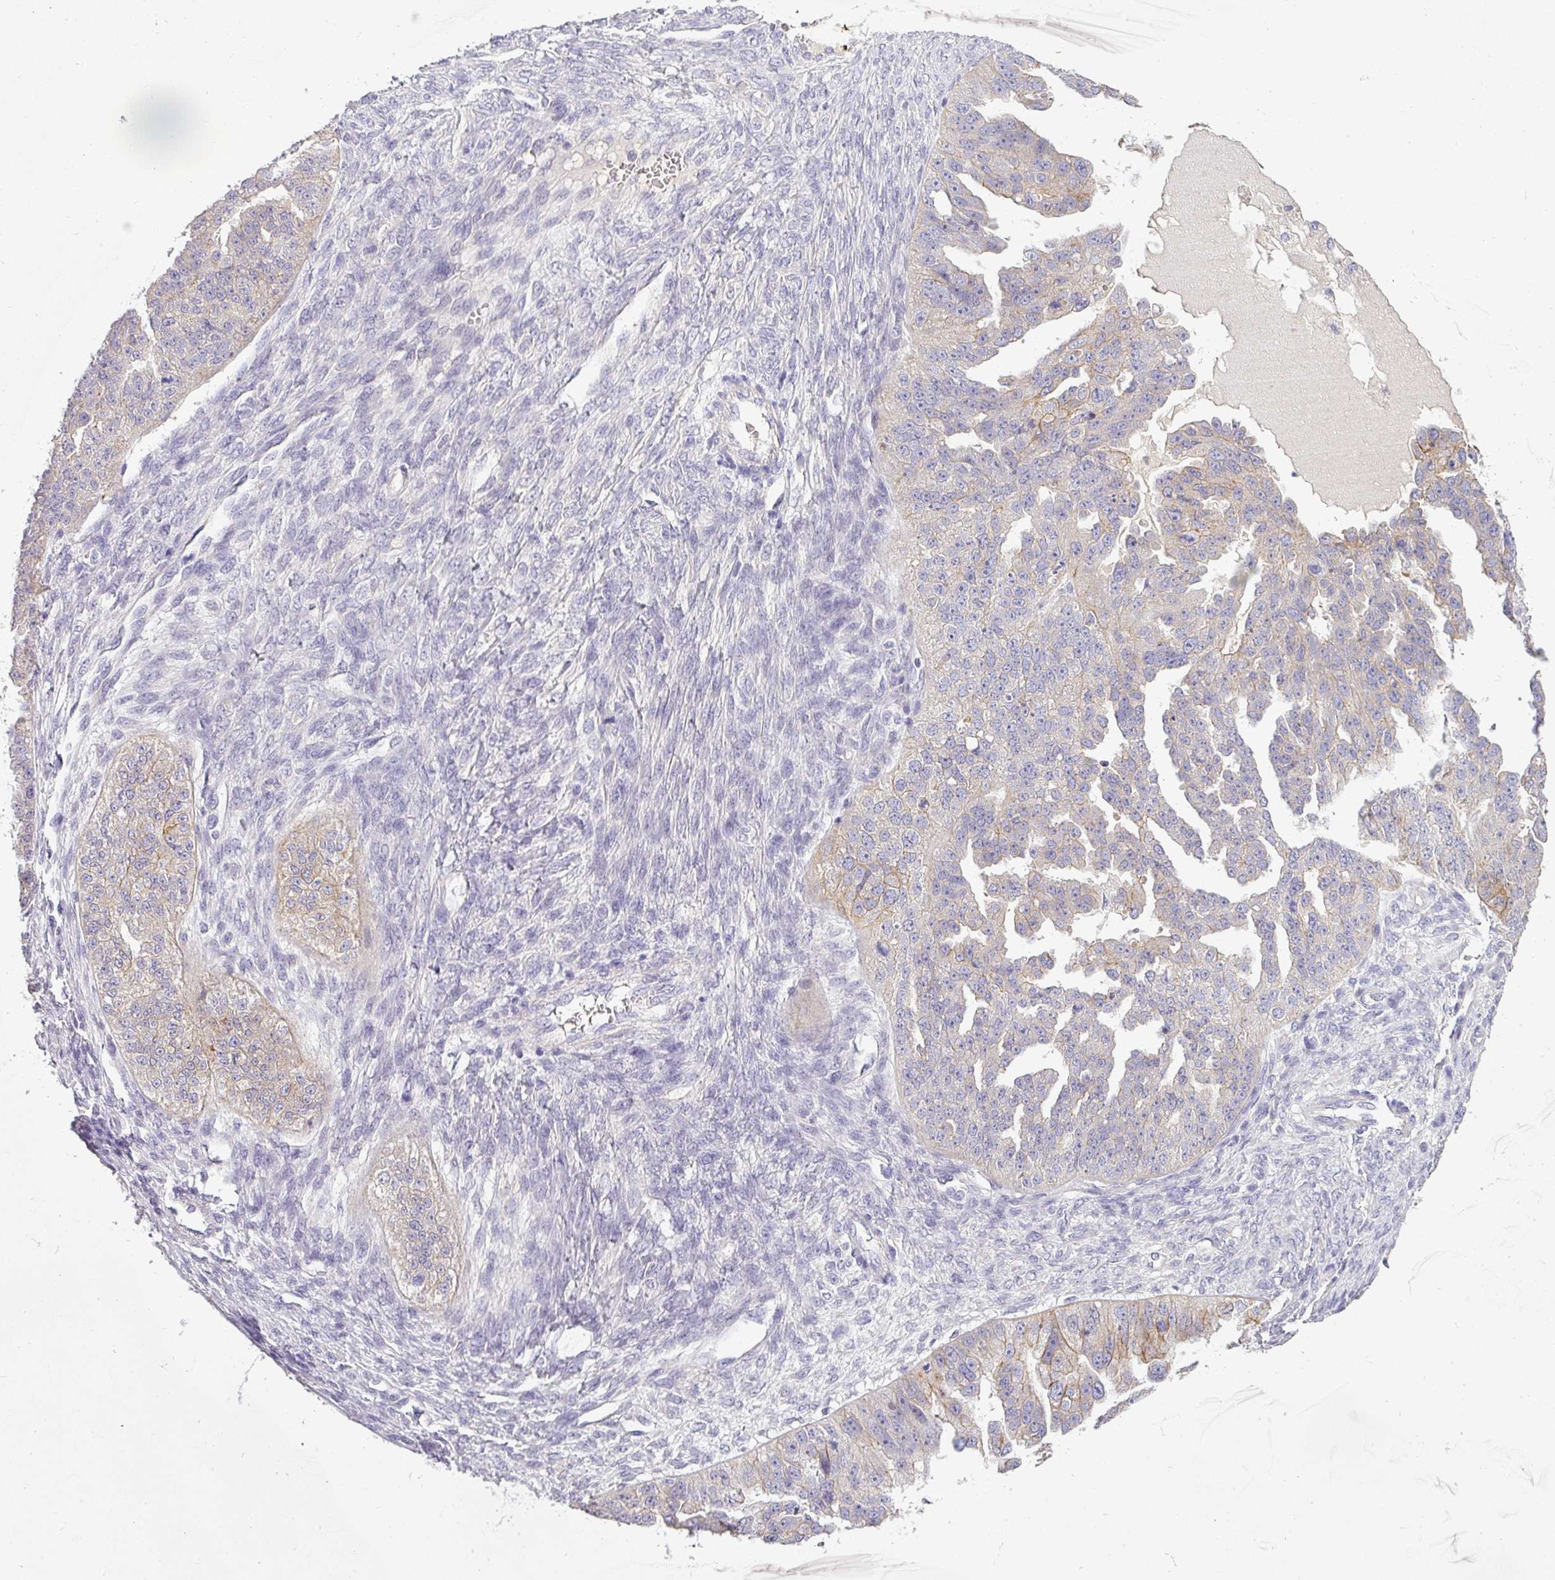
{"staining": {"intensity": "moderate", "quantity": "25%-75%", "location": "cytoplasmic/membranous"}, "tissue": "ovarian cancer", "cell_type": "Tumor cells", "image_type": "cancer", "snomed": [{"axis": "morphology", "description": "Cystadenocarcinoma, serous, NOS"}, {"axis": "topography", "description": "Ovary"}], "caption": "High-magnification brightfield microscopy of serous cystadenocarcinoma (ovarian) stained with DAB (brown) and counterstained with hematoxylin (blue). tumor cells exhibit moderate cytoplasmic/membranous positivity is present in about25%-75% of cells.", "gene": "ASXL3", "patient": {"sex": "female", "age": 58}}